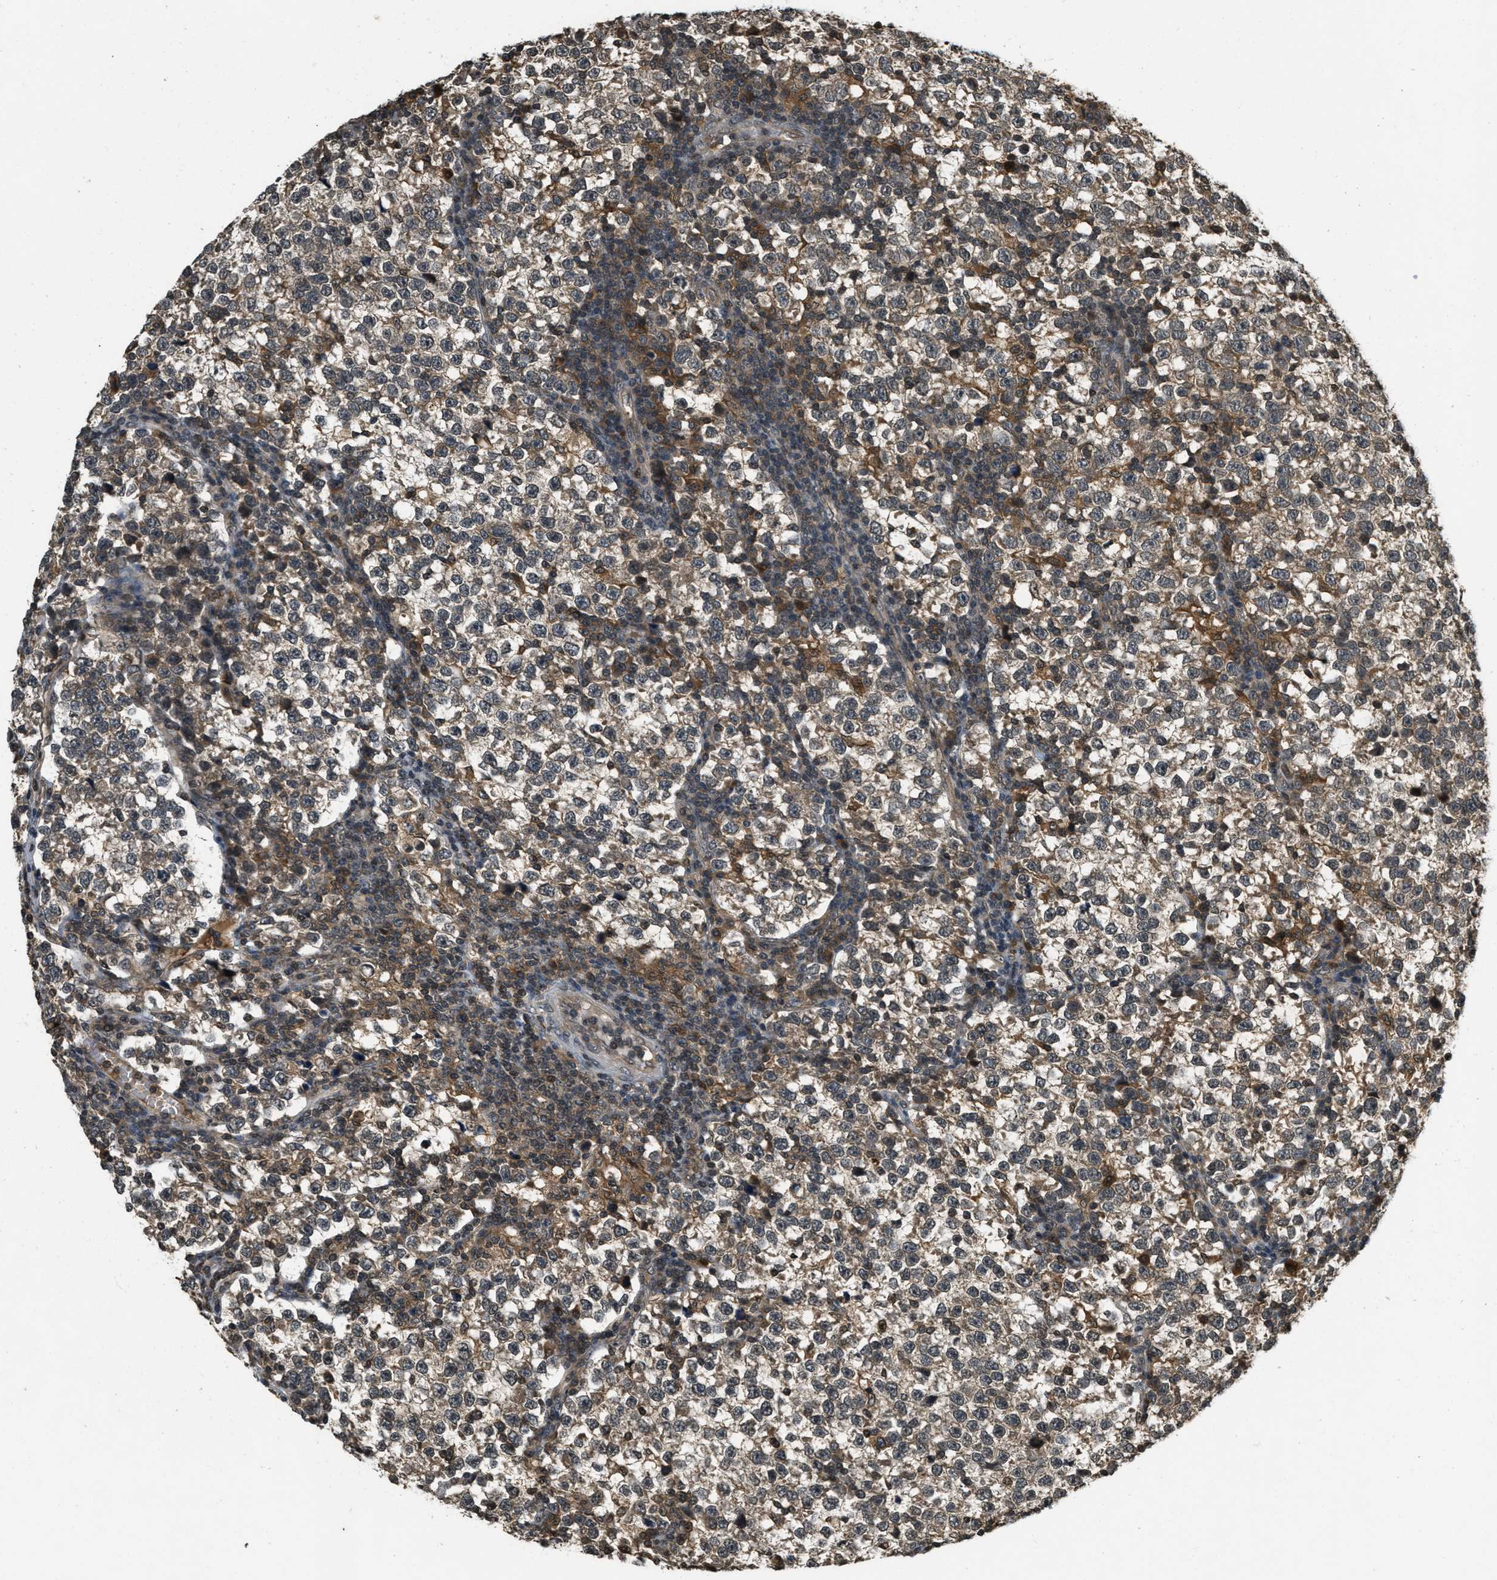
{"staining": {"intensity": "moderate", "quantity": ">75%", "location": "cytoplasmic/membranous"}, "tissue": "testis cancer", "cell_type": "Tumor cells", "image_type": "cancer", "snomed": [{"axis": "morphology", "description": "Normal tissue, NOS"}, {"axis": "morphology", "description": "Seminoma, NOS"}, {"axis": "topography", "description": "Testis"}], "caption": "Testis cancer (seminoma) tissue reveals moderate cytoplasmic/membranous staining in about >75% of tumor cells, visualized by immunohistochemistry.", "gene": "ATG7", "patient": {"sex": "male", "age": 43}}